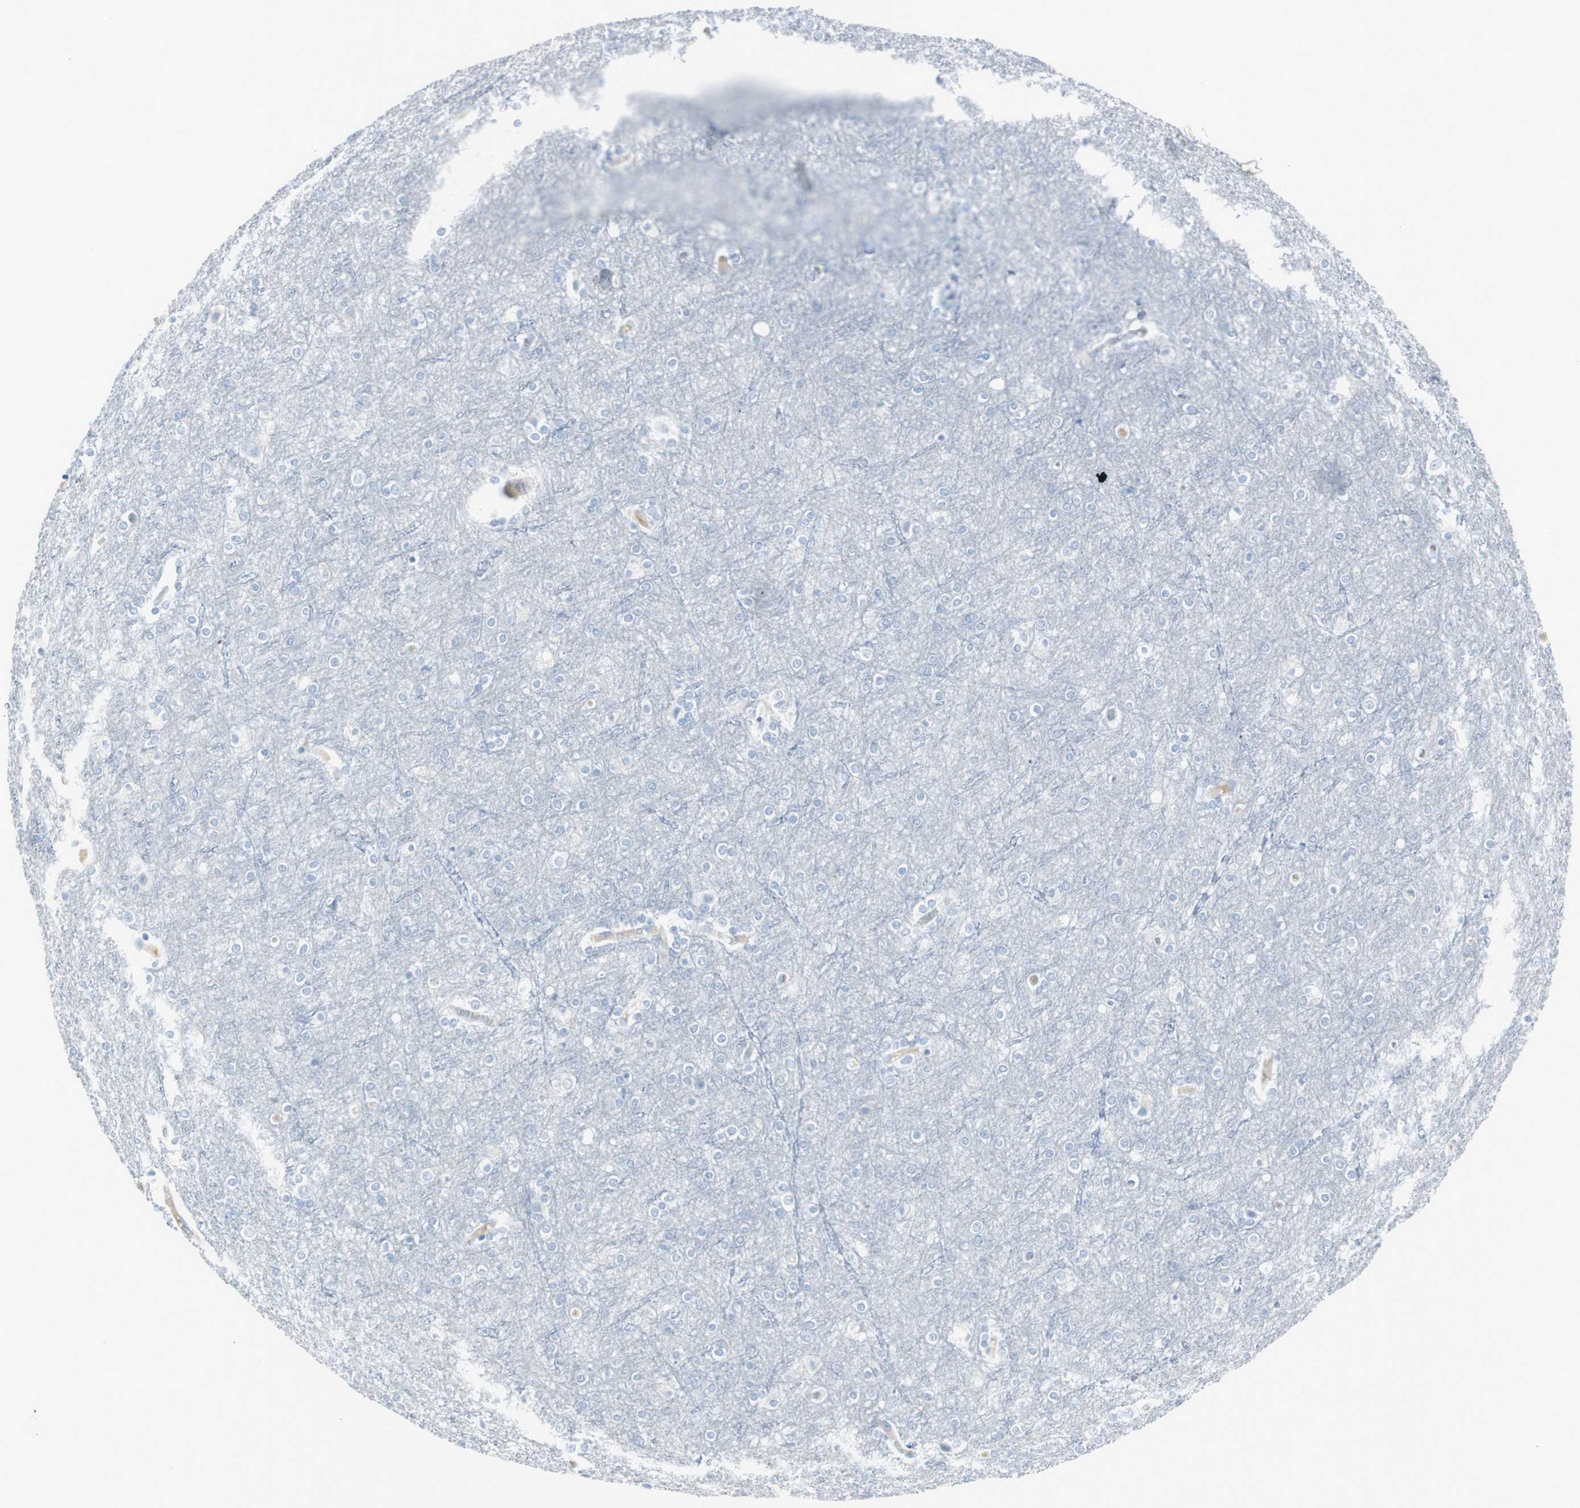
{"staining": {"intensity": "negative", "quantity": "none", "location": "none"}, "tissue": "cerebral cortex", "cell_type": "Endothelial cells", "image_type": "normal", "snomed": [{"axis": "morphology", "description": "Normal tissue, NOS"}, {"axis": "topography", "description": "Cerebral cortex"}], "caption": "This is an immunohistochemistry histopathology image of unremarkable cerebral cortex. There is no staining in endothelial cells.", "gene": "CDHR5", "patient": {"sex": "female", "age": 54}}